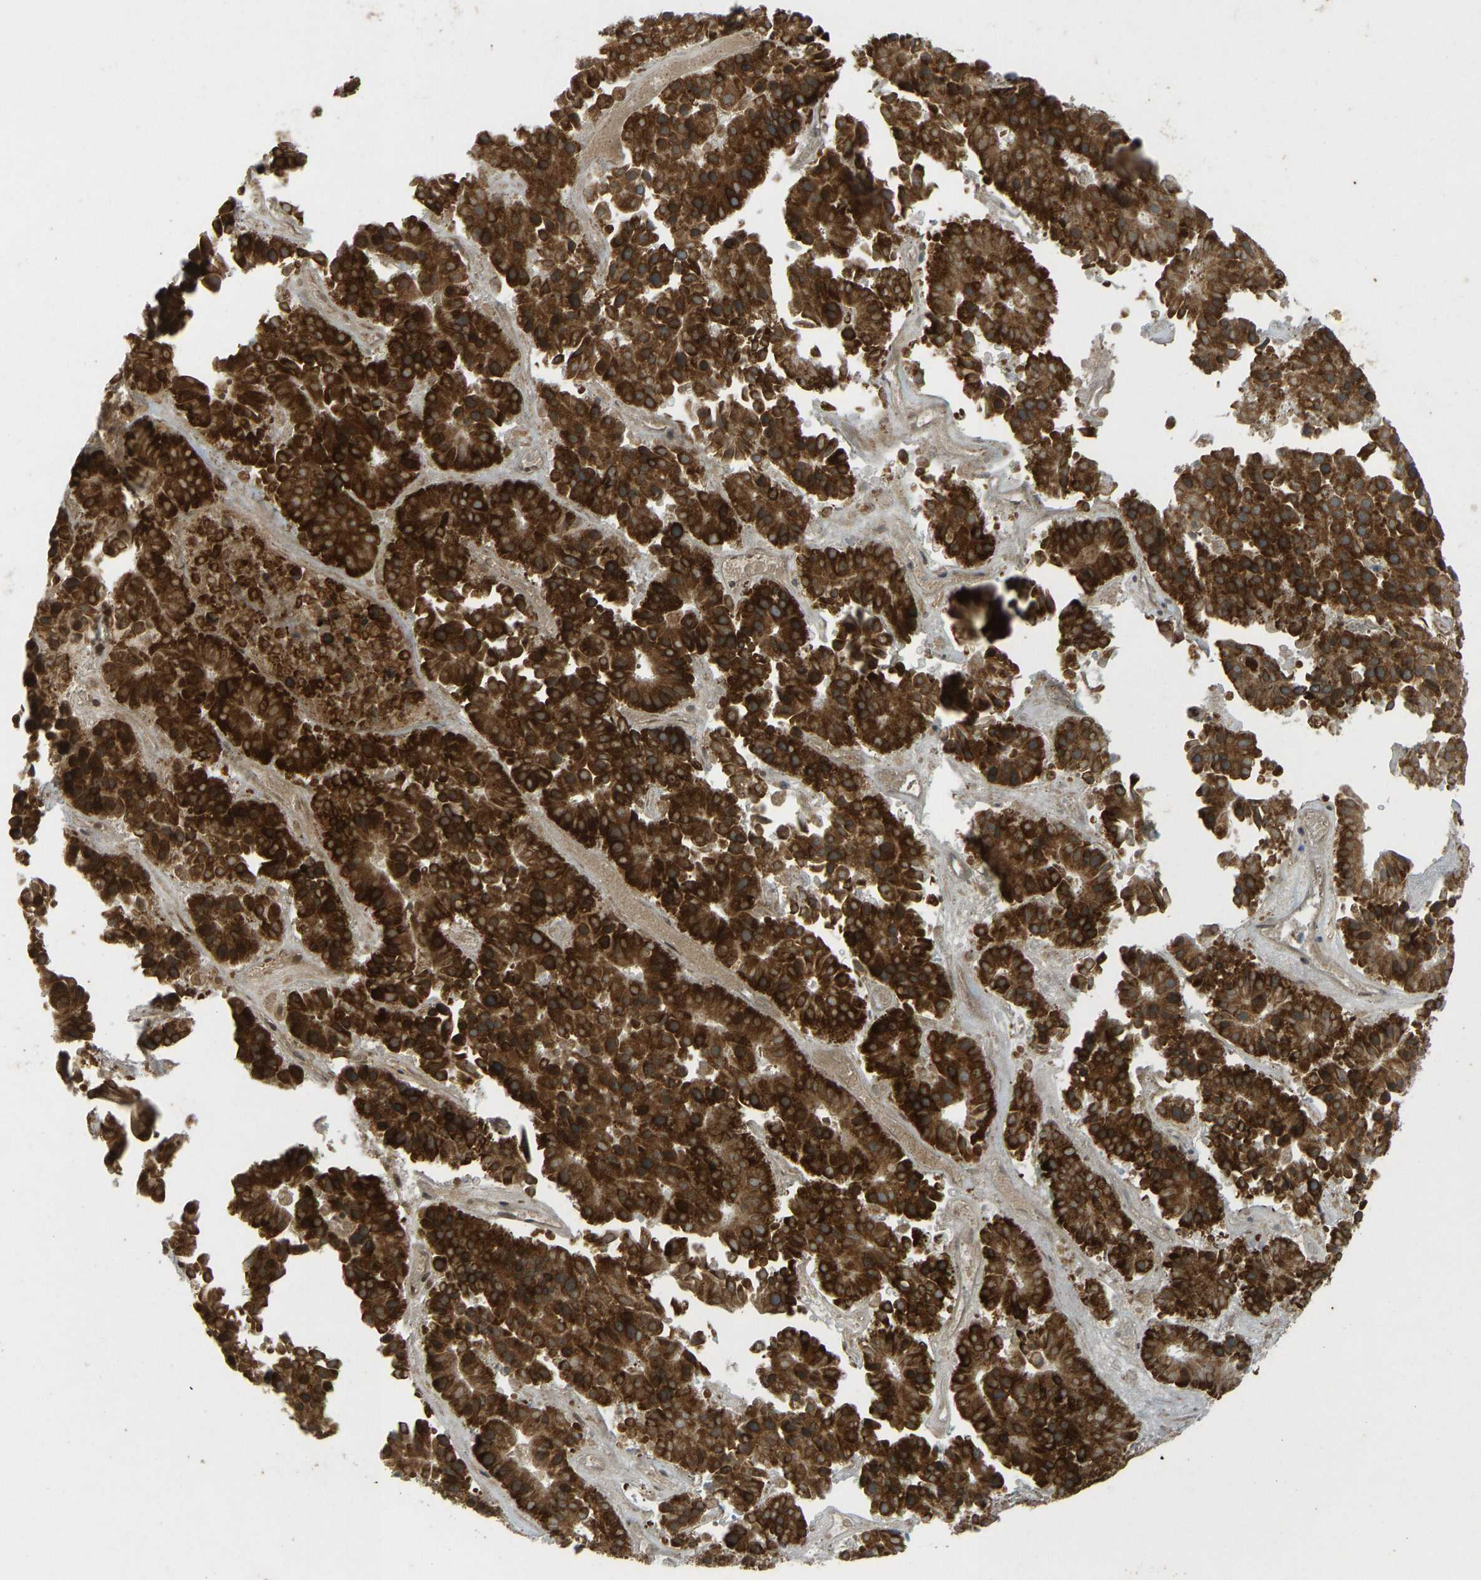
{"staining": {"intensity": "strong", "quantity": ">75%", "location": "cytoplasmic/membranous"}, "tissue": "pancreatic cancer", "cell_type": "Tumor cells", "image_type": "cancer", "snomed": [{"axis": "morphology", "description": "Adenocarcinoma, NOS"}, {"axis": "topography", "description": "Pancreas"}], "caption": "Brown immunohistochemical staining in pancreatic cancer (adenocarcinoma) reveals strong cytoplasmic/membranous staining in approximately >75% of tumor cells.", "gene": "RPN2", "patient": {"sex": "male", "age": 50}}